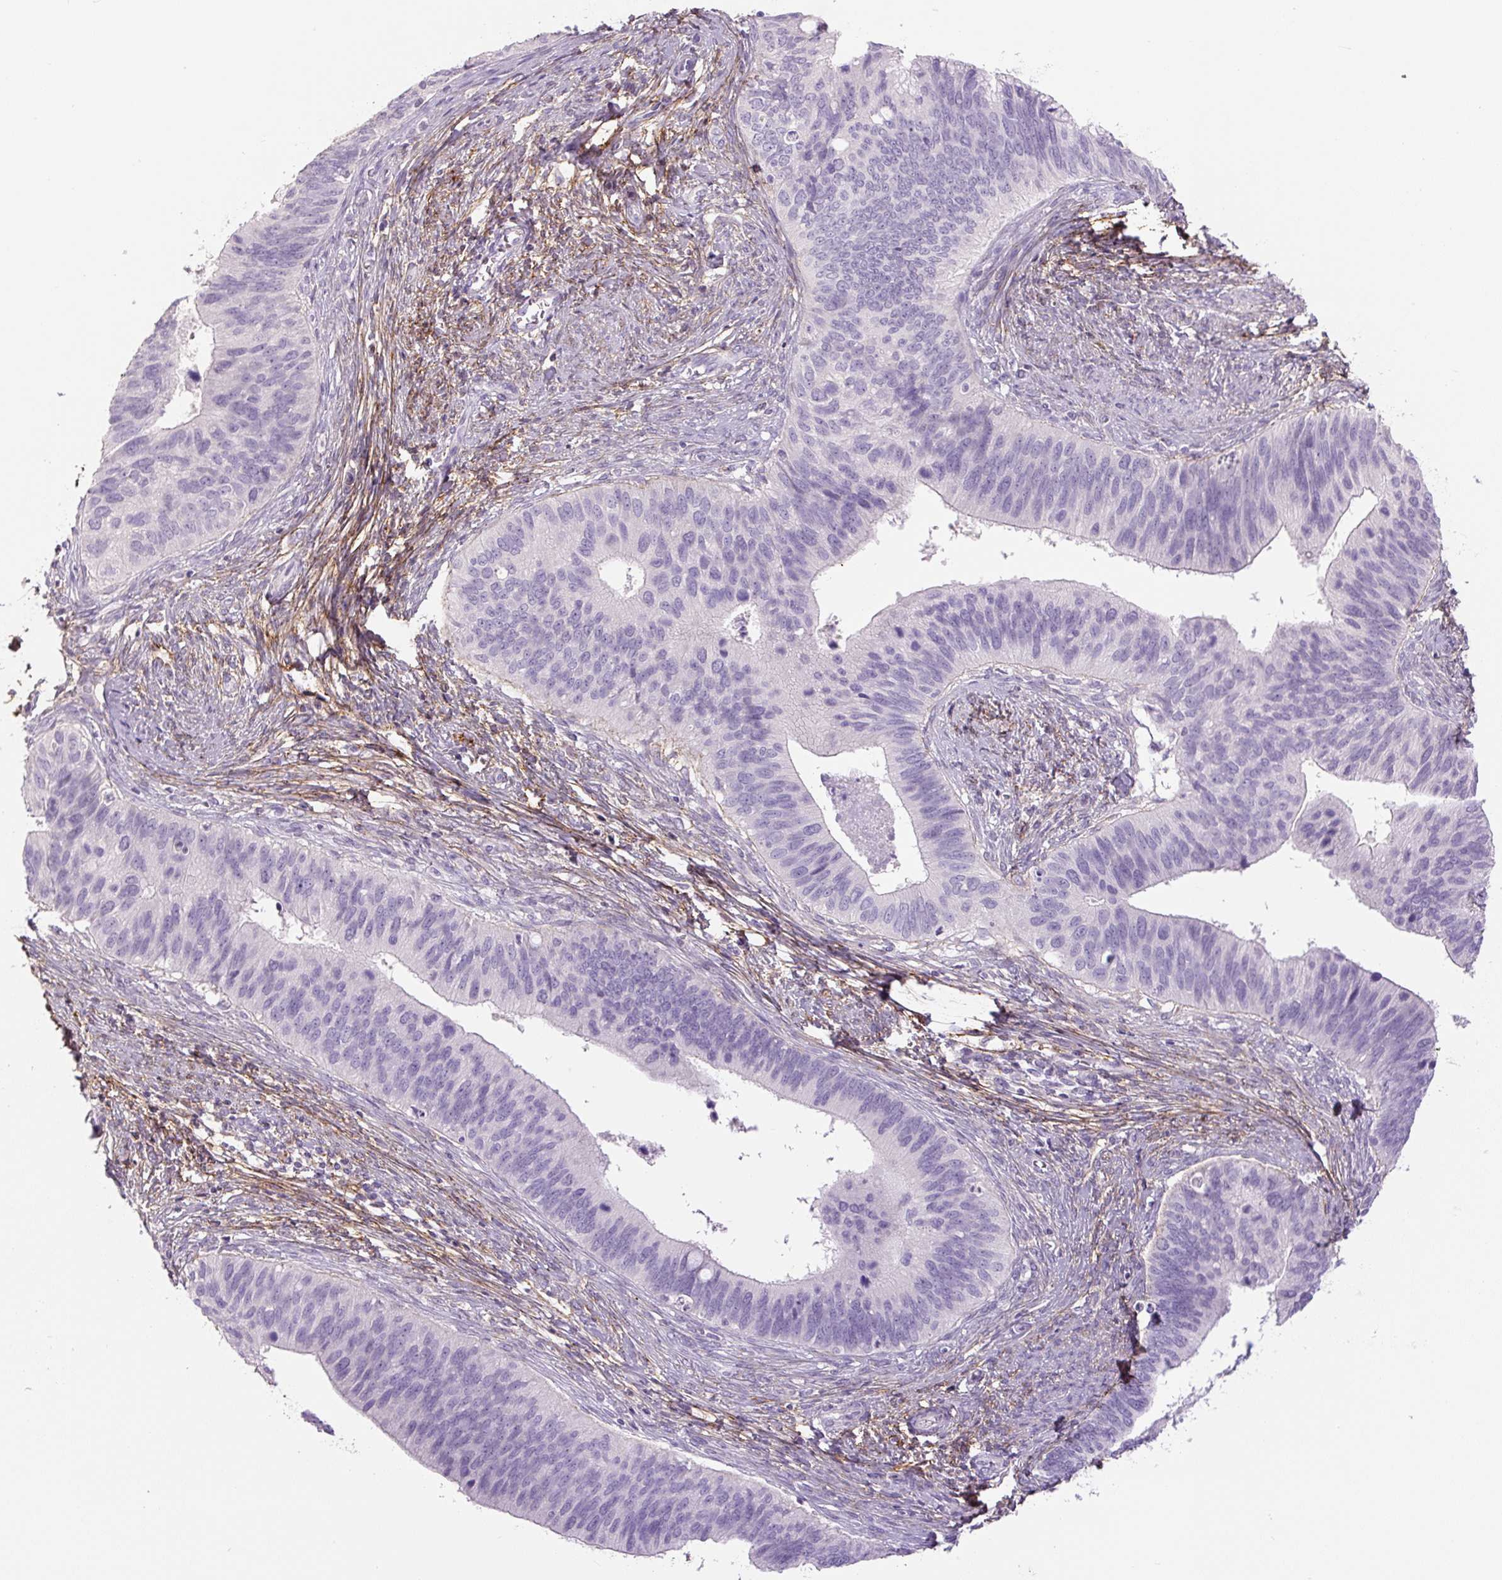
{"staining": {"intensity": "negative", "quantity": "none", "location": "none"}, "tissue": "cervical cancer", "cell_type": "Tumor cells", "image_type": "cancer", "snomed": [{"axis": "morphology", "description": "Adenocarcinoma, NOS"}, {"axis": "topography", "description": "Cervix"}], "caption": "DAB immunohistochemical staining of human cervical cancer (adenocarcinoma) exhibits no significant positivity in tumor cells.", "gene": "FBN1", "patient": {"sex": "female", "age": 42}}